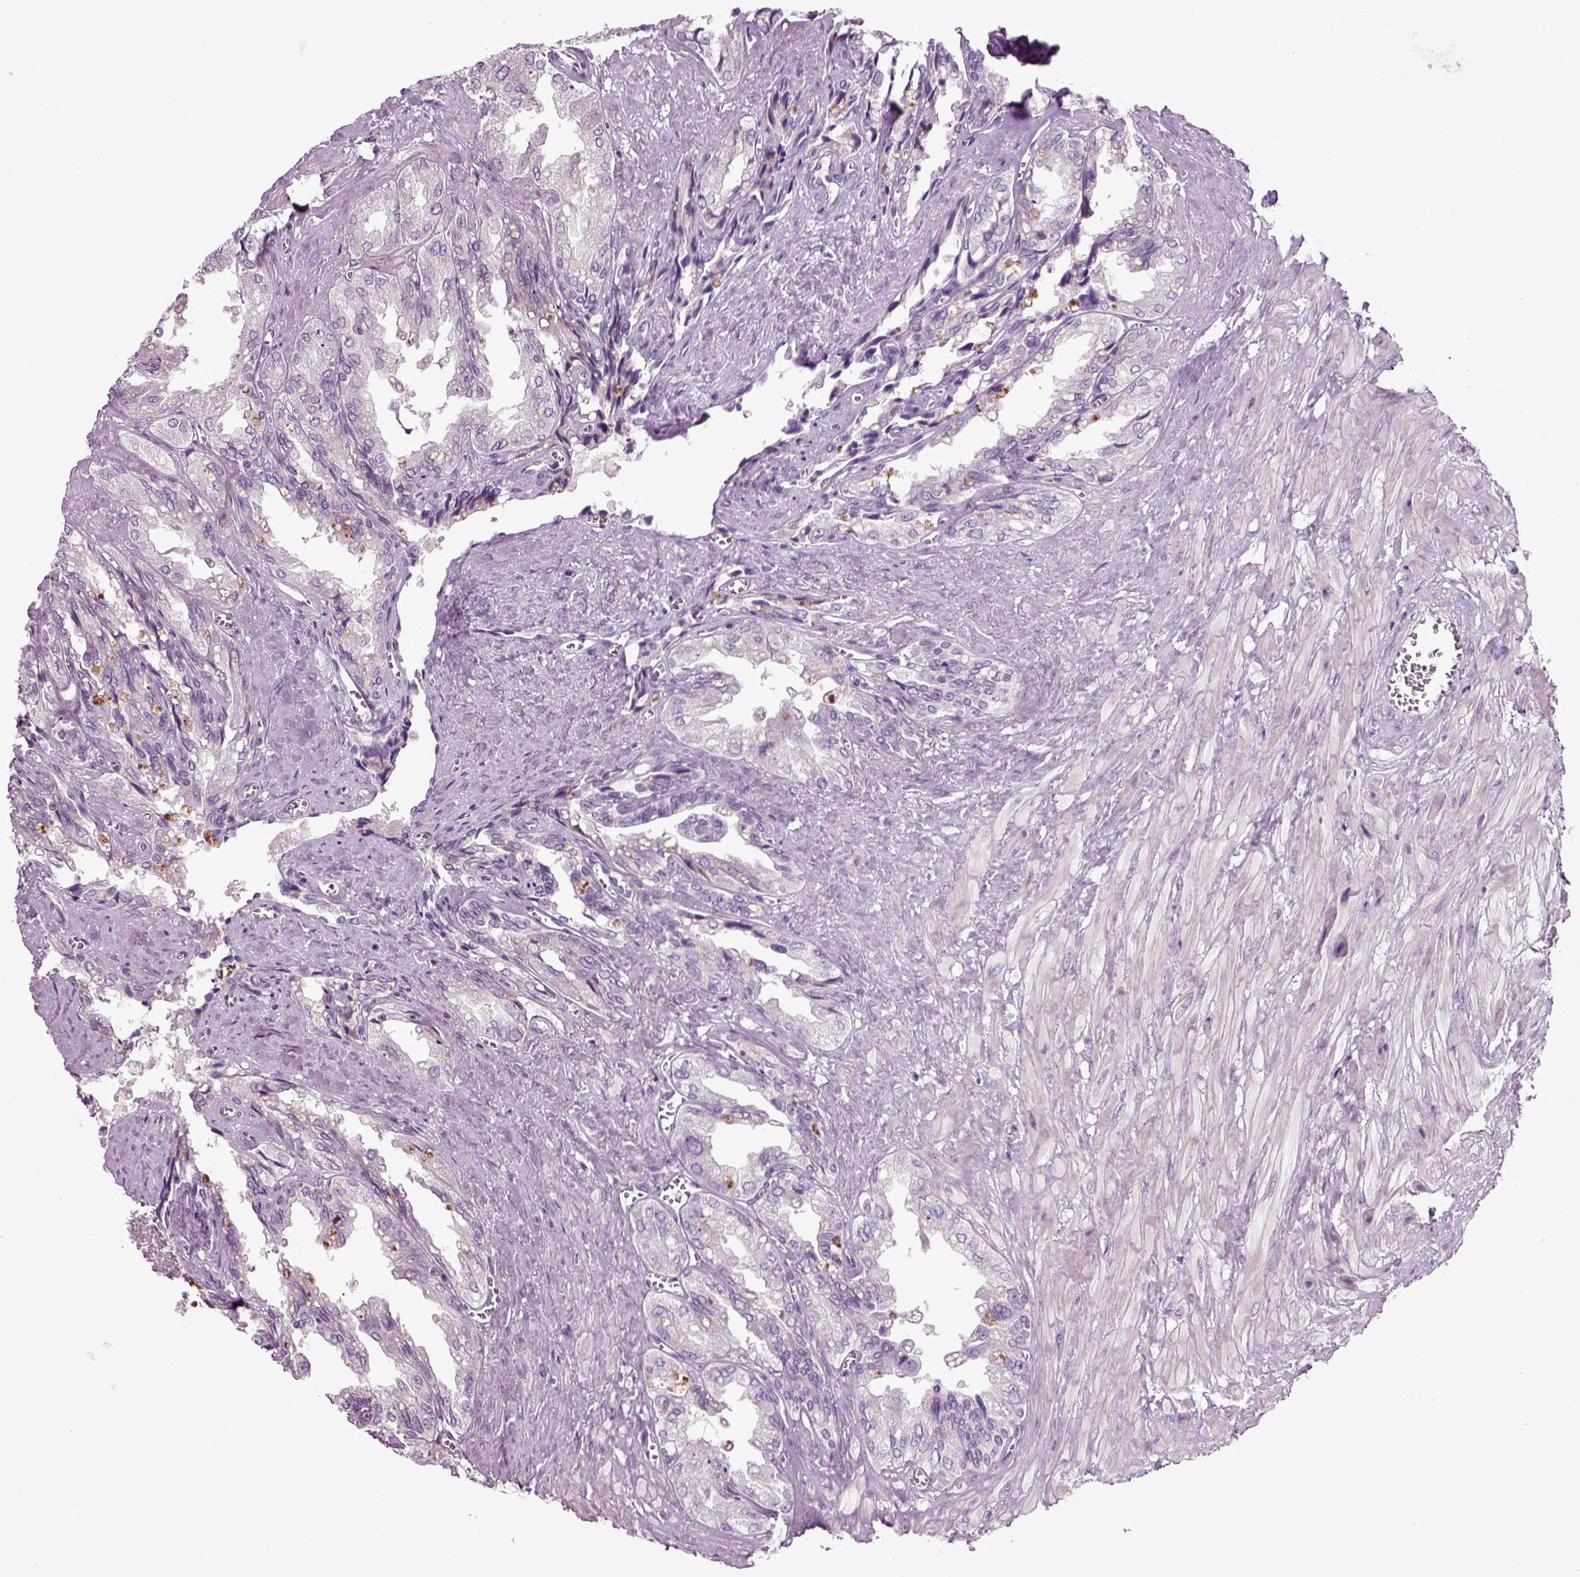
{"staining": {"intensity": "negative", "quantity": "none", "location": "none"}, "tissue": "seminal vesicle", "cell_type": "Glandular cells", "image_type": "normal", "snomed": [{"axis": "morphology", "description": "Normal tissue, NOS"}, {"axis": "topography", "description": "Seminal veicle"}], "caption": "High magnification brightfield microscopy of unremarkable seminal vesicle stained with DAB (3,3'-diaminobenzidine) (brown) and counterstained with hematoxylin (blue): glandular cells show no significant expression. Brightfield microscopy of IHC stained with DAB (brown) and hematoxylin (blue), captured at high magnification.", "gene": "ARID3A", "patient": {"sex": "male", "age": 67}}